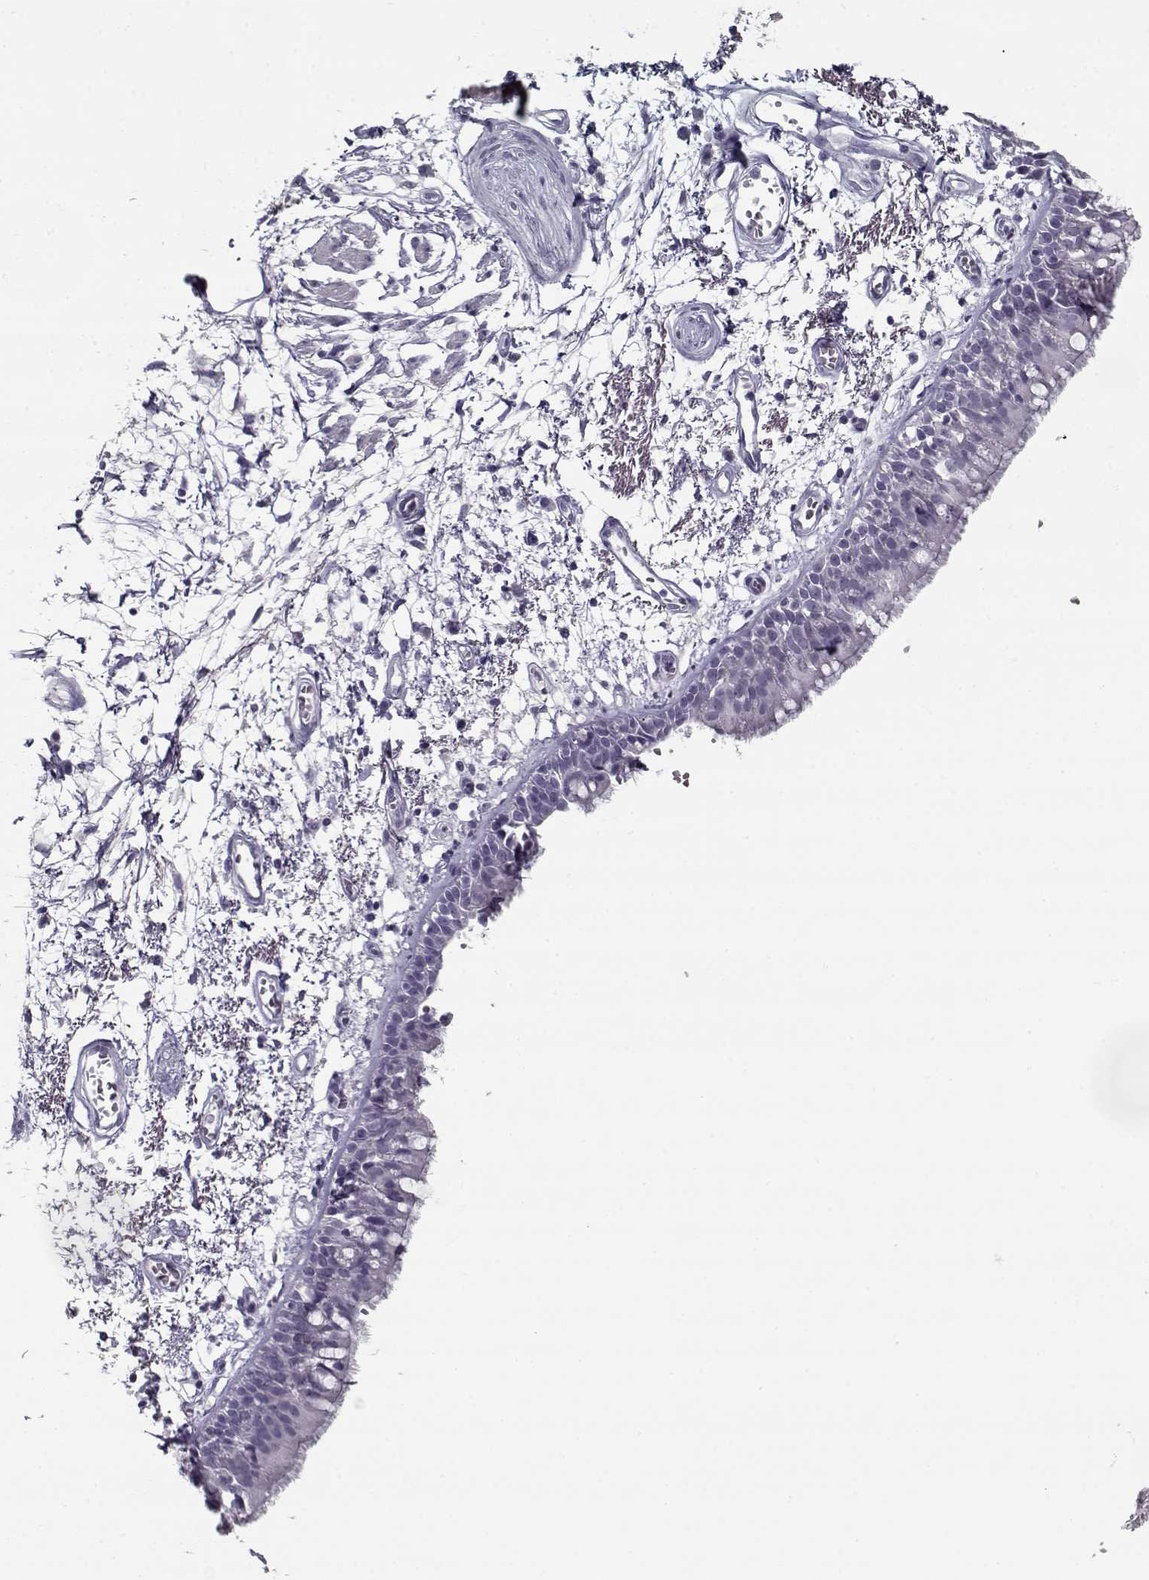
{"staining": {"intensity": "negative", "quantity": "none", "location": "none"}, "tissue": "bronchus", "cell_type": "Respiratory epithelial cells", "image_type": "normal", "snomed": [{"axis": "morphology", "description": "Normal tissue, NOS"}, {"axis": "morphology", "description": "Squamous cell carcinoma, NOS"}, {"axis": "topography", "description": "Cartilage tissue"}, {"axis": "topography", "description": "Bronchus"}, {"axis": "topography", "description": "Lung"}], "caption": "An image of bronchus stained for a protein displays no brown staining in respiratory epithelial cells. (Immunohistochemistry (ihc), brightfield microscopy, high magnification).", "gene": "RNF32", "patient": {"sex": "male", "age": 66}}